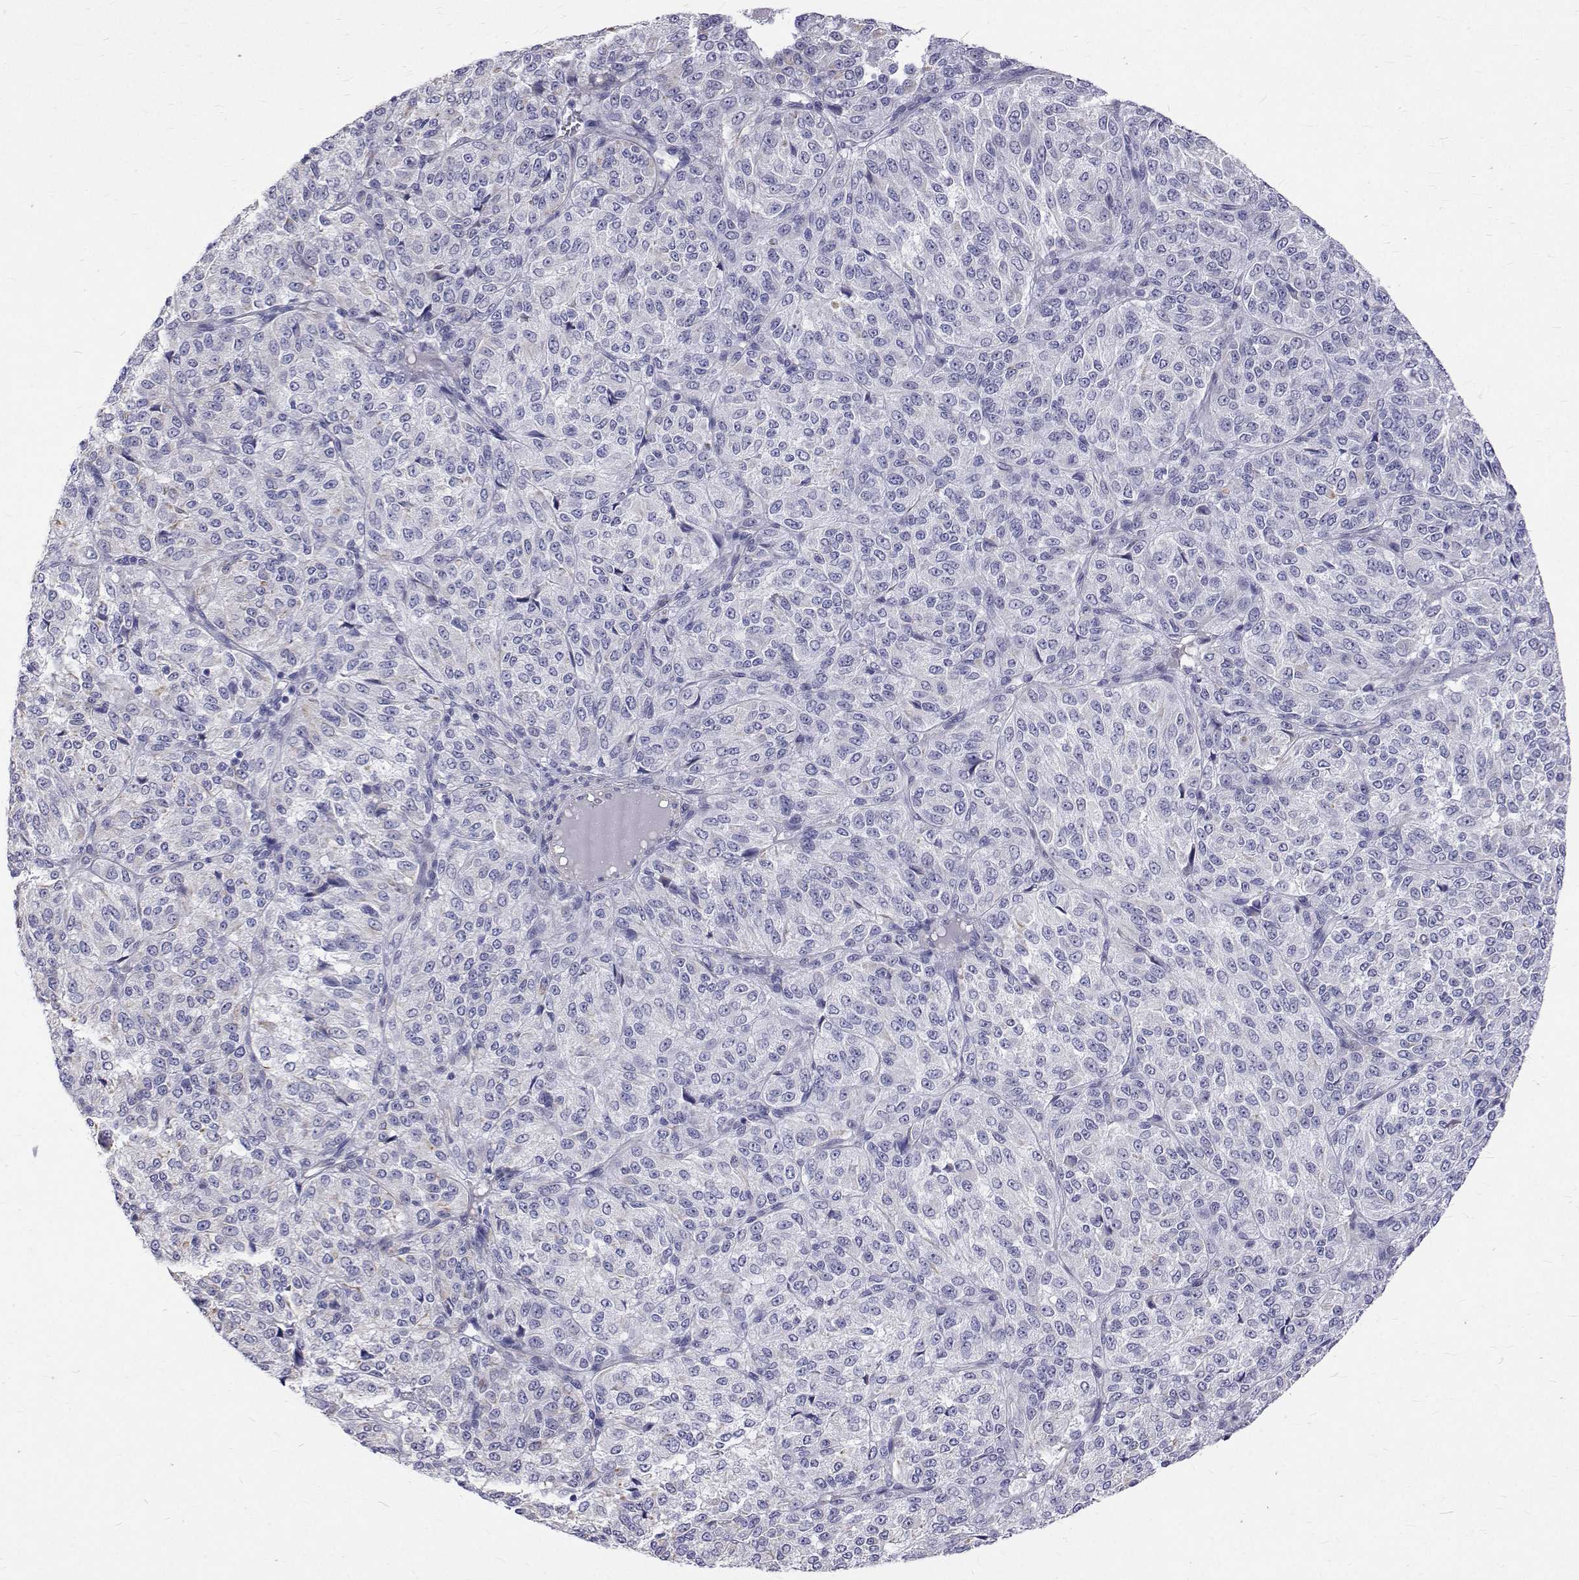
{"staining": {"intensity": "negative", "quantity": "none", "location": "none"}, "tissue": "melanoma", "cell_type": "Tumor cells", "image_type": "cancer", "snomed": [{"axis": "morphology", "description": "Malignant melanoma, Metastatic site"}, {"axis": "topography", "description": "Brain"}], "caption": "Immunohistochemistry image of melanoma stained for a protein (brown), which demonstrates no staining in tumor cells. (Brightfield microscopy of DAB IHC at high magnification).", "gene": "OPRPN", "patient": {"sex": "female", "age": 56}}